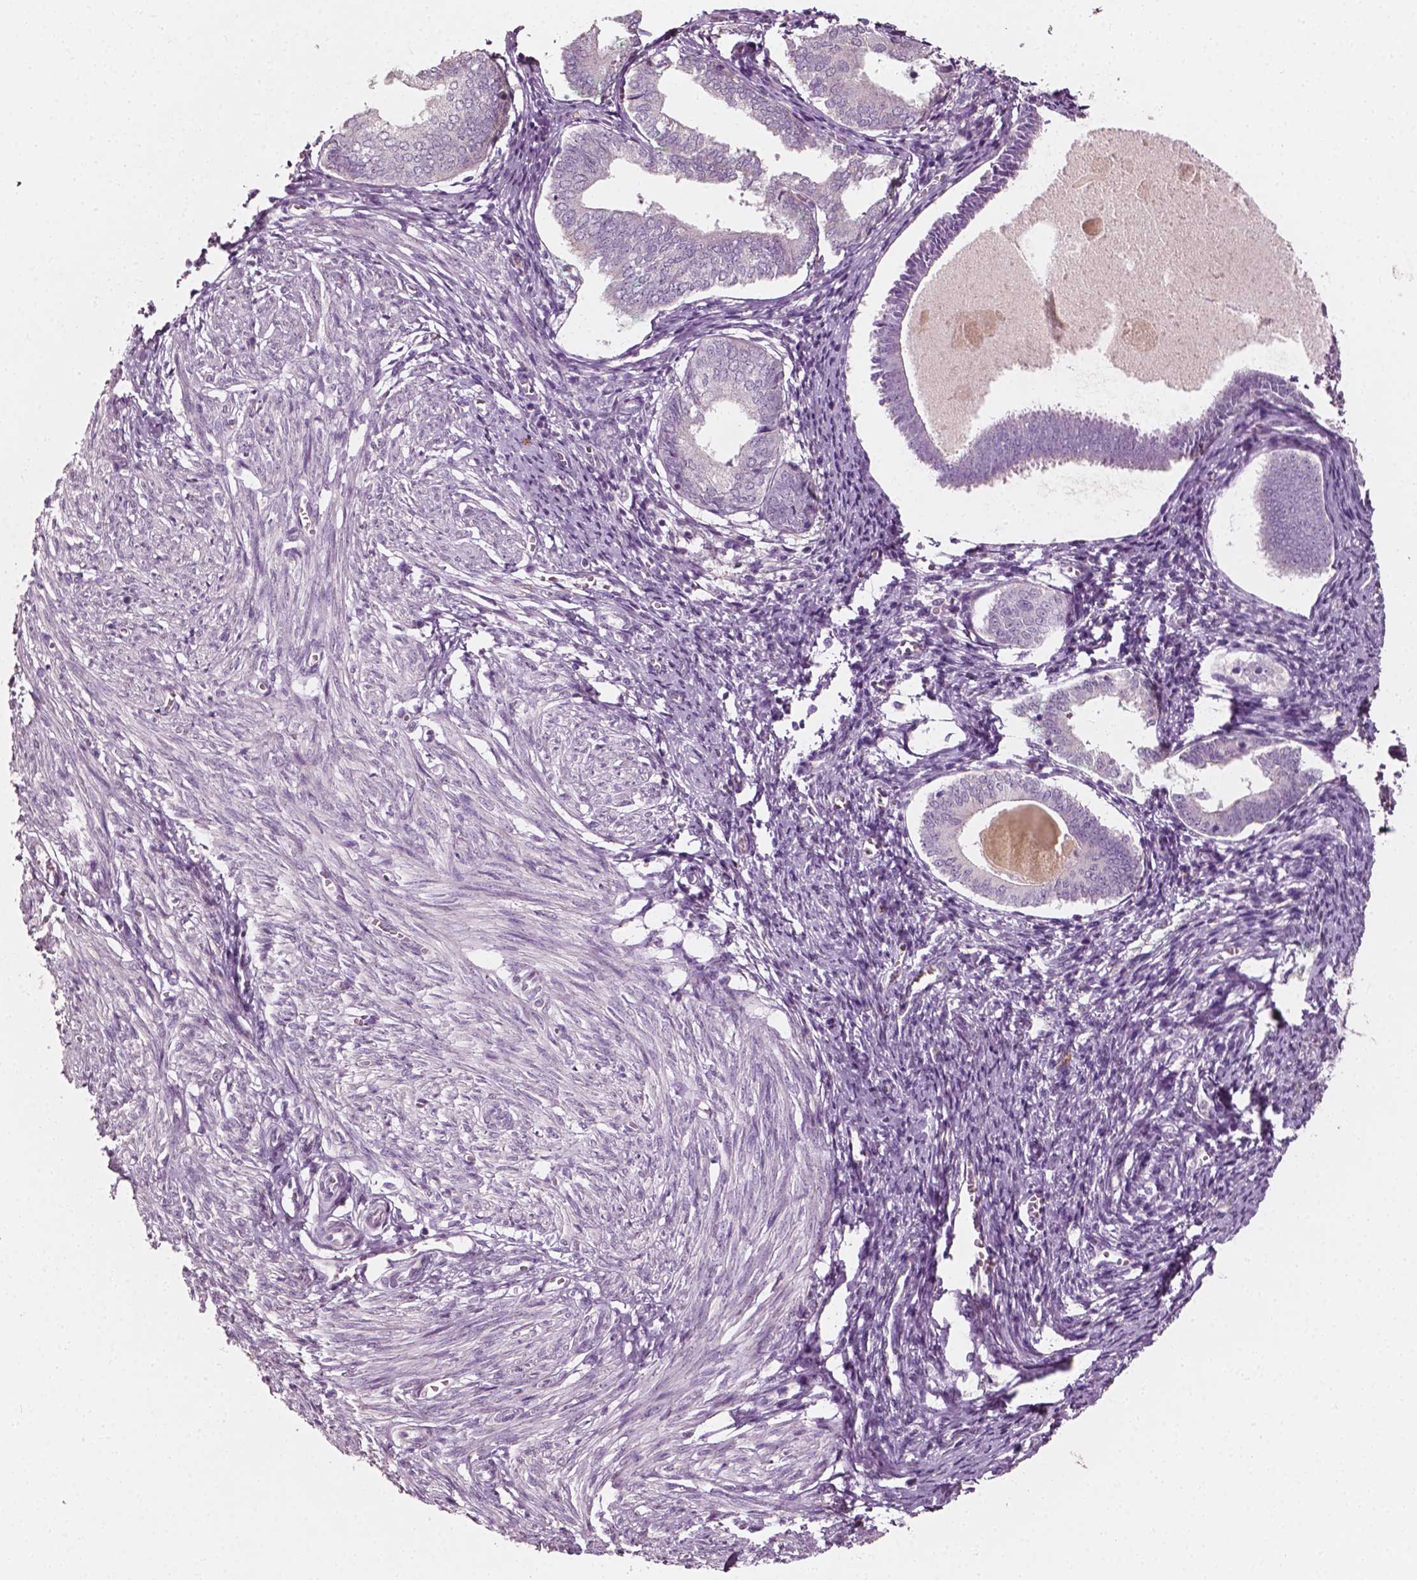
{"staining": {"intensity": "negative", "quantity": "none", "location": "none"}, "tissue": "endometrium", "cell_type": "Cells in endometrial stroma", "image_type": "normal", "snomed": [{"axis": "morphology", "description": "Normal tissue, NOS"}, {"axis": "topography", "description": "Endometrium"}], "caption": "An immunohistochemistry micrograph of unremarkable endometrium is shown. There is no staining in cells in endometrial stroma of endometrium.", "gene": "PLA2R1", "patient": {"sex": "female", "age": 50}}